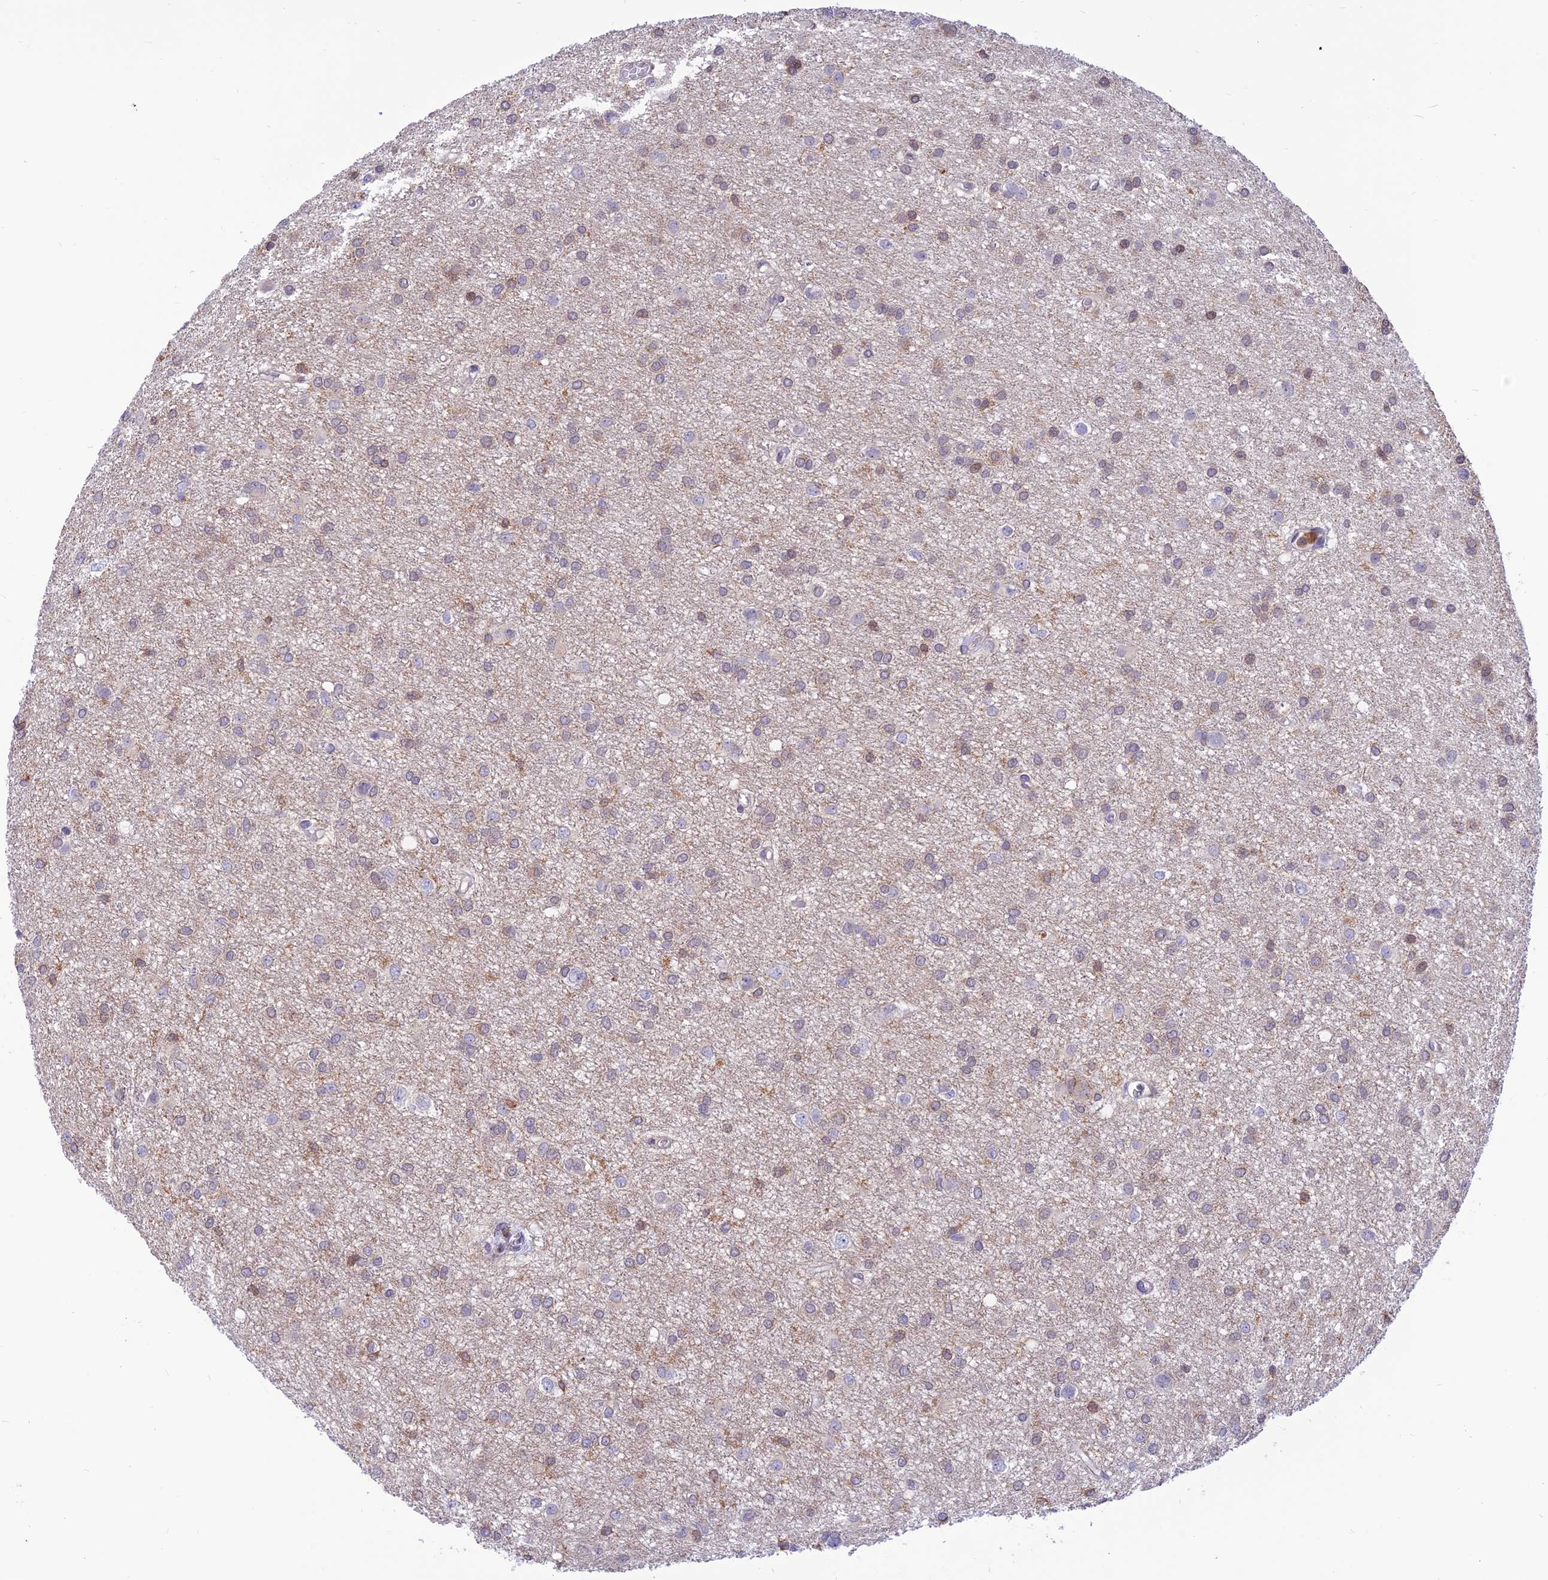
{"staining": {"intensity": "weak", "quantity": "<25%", "location": "cytoplasmic/membranous"}, "tissue": "glioma", "cell_type": "Tumor cells", "image_type": "cancer", "snomed": [{"axis": "morphology", "description": "Glioma, malignant, High grade"}, {"axis": "topography", "description": "Brain"}], "caption": "High magnification brightfield microscopy of glioma stained with DAB (brown) and counterstained with hematoxylin (blue): tumor cells show no significant staining. (DAB immunohistochemistry with hematoxylin counter stain).", "gene": "FAM186B", "patient": {"sex": "female", "age": 50}}